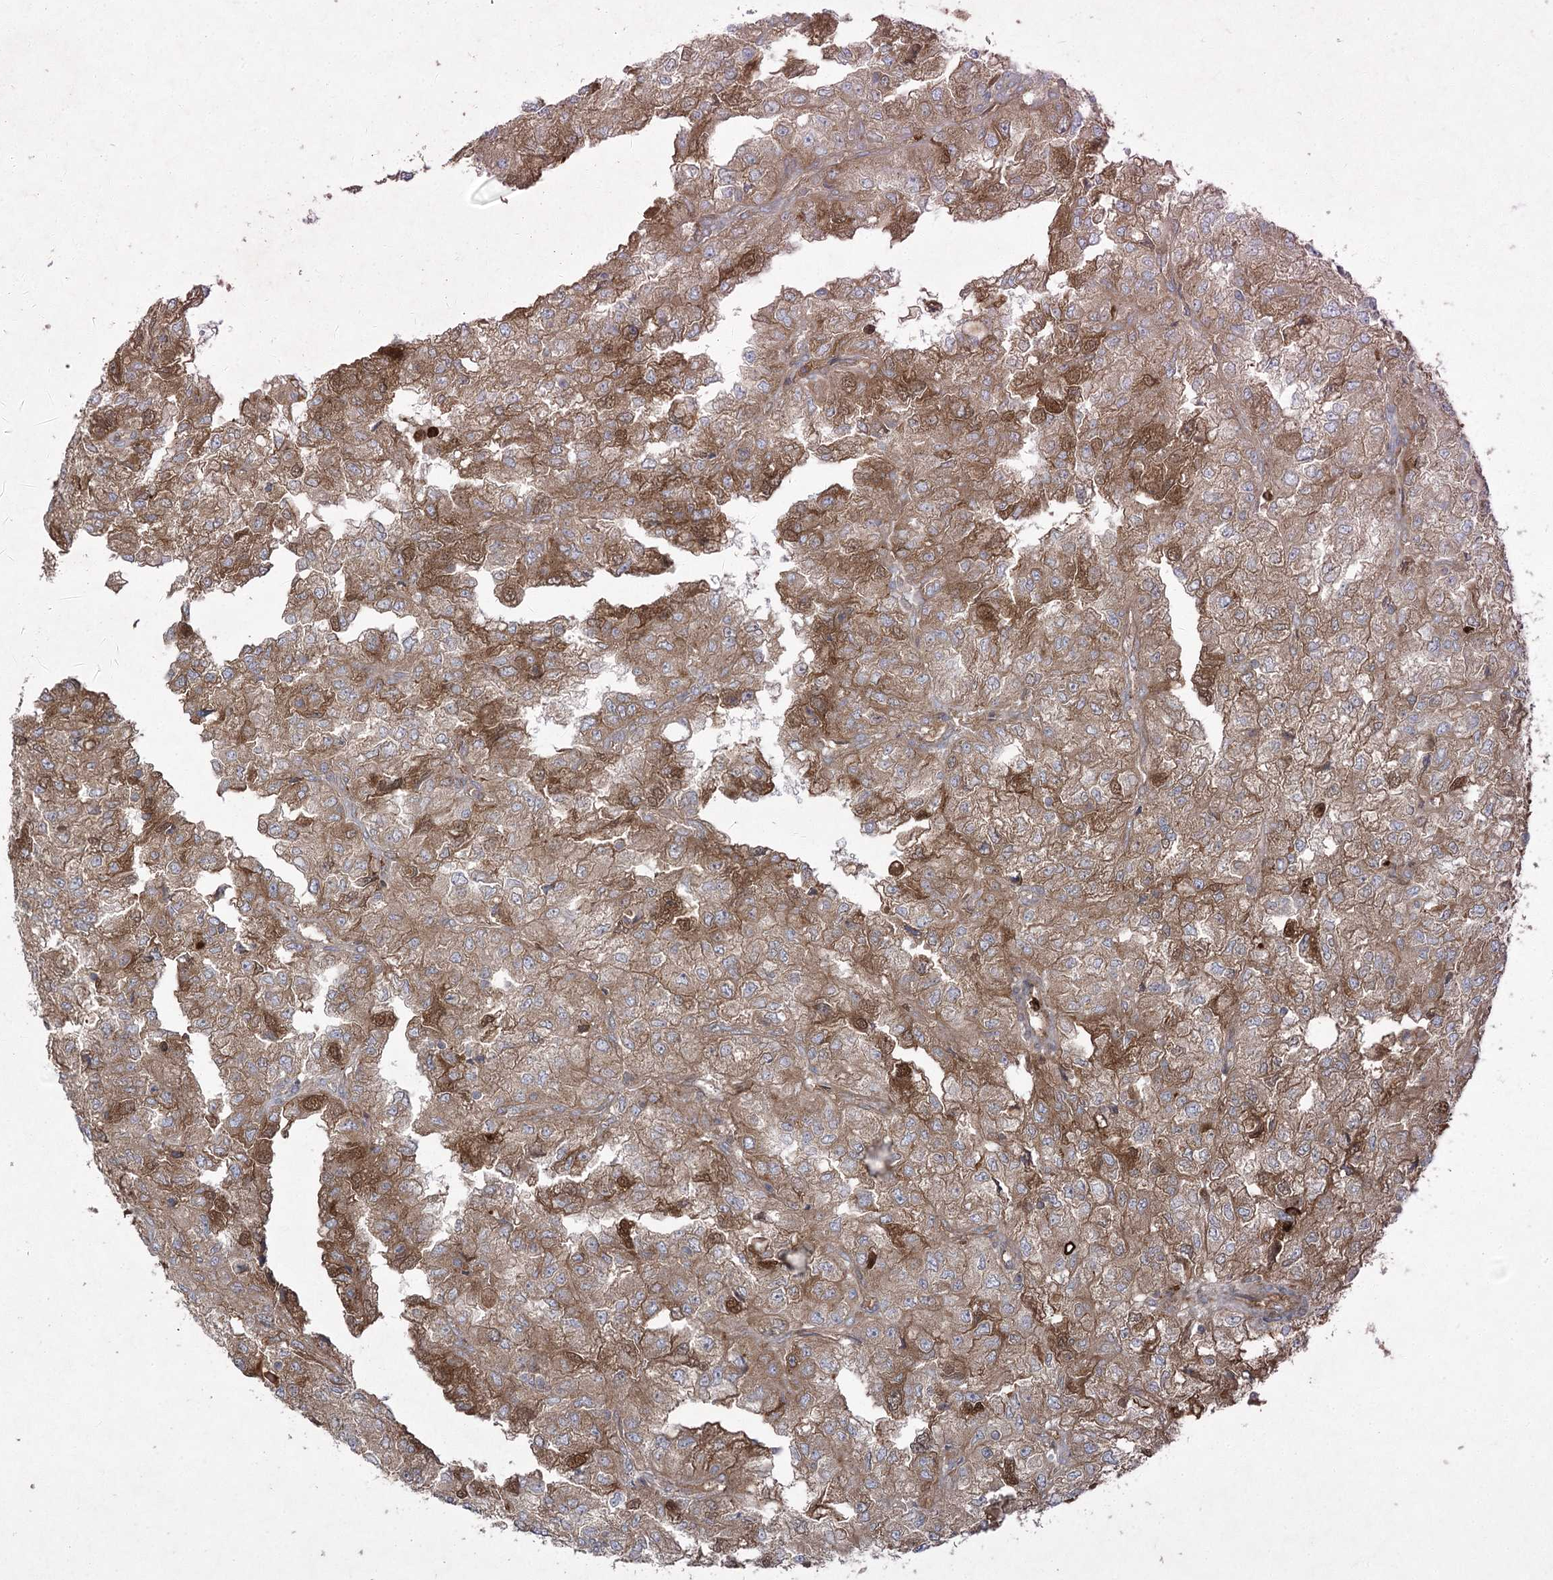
{"staining": {"intensity": "moderate", "quantity": ">75%", "location": "cytoplasmic/membranous"}, "tissue": "renal cancer", "cell_type": "Tumor cells", "image_type": "cancer", "snomed": [{"axis": "morphology", "description": "Adenocarcinoma, NOS"}, {"axis": "topography", "description": "Kidney"}], "caption": "Tumor cells demonstrate medium levels of moderate cytoplasmic/membranous positivity in about >75% of cells in human renal adenocarcinoma. (brown staining indicates protein expression, while blue staining denotes nuclei).", "gene": "PLEKHA5", "patient": {"sex": "female", "age": 54}}